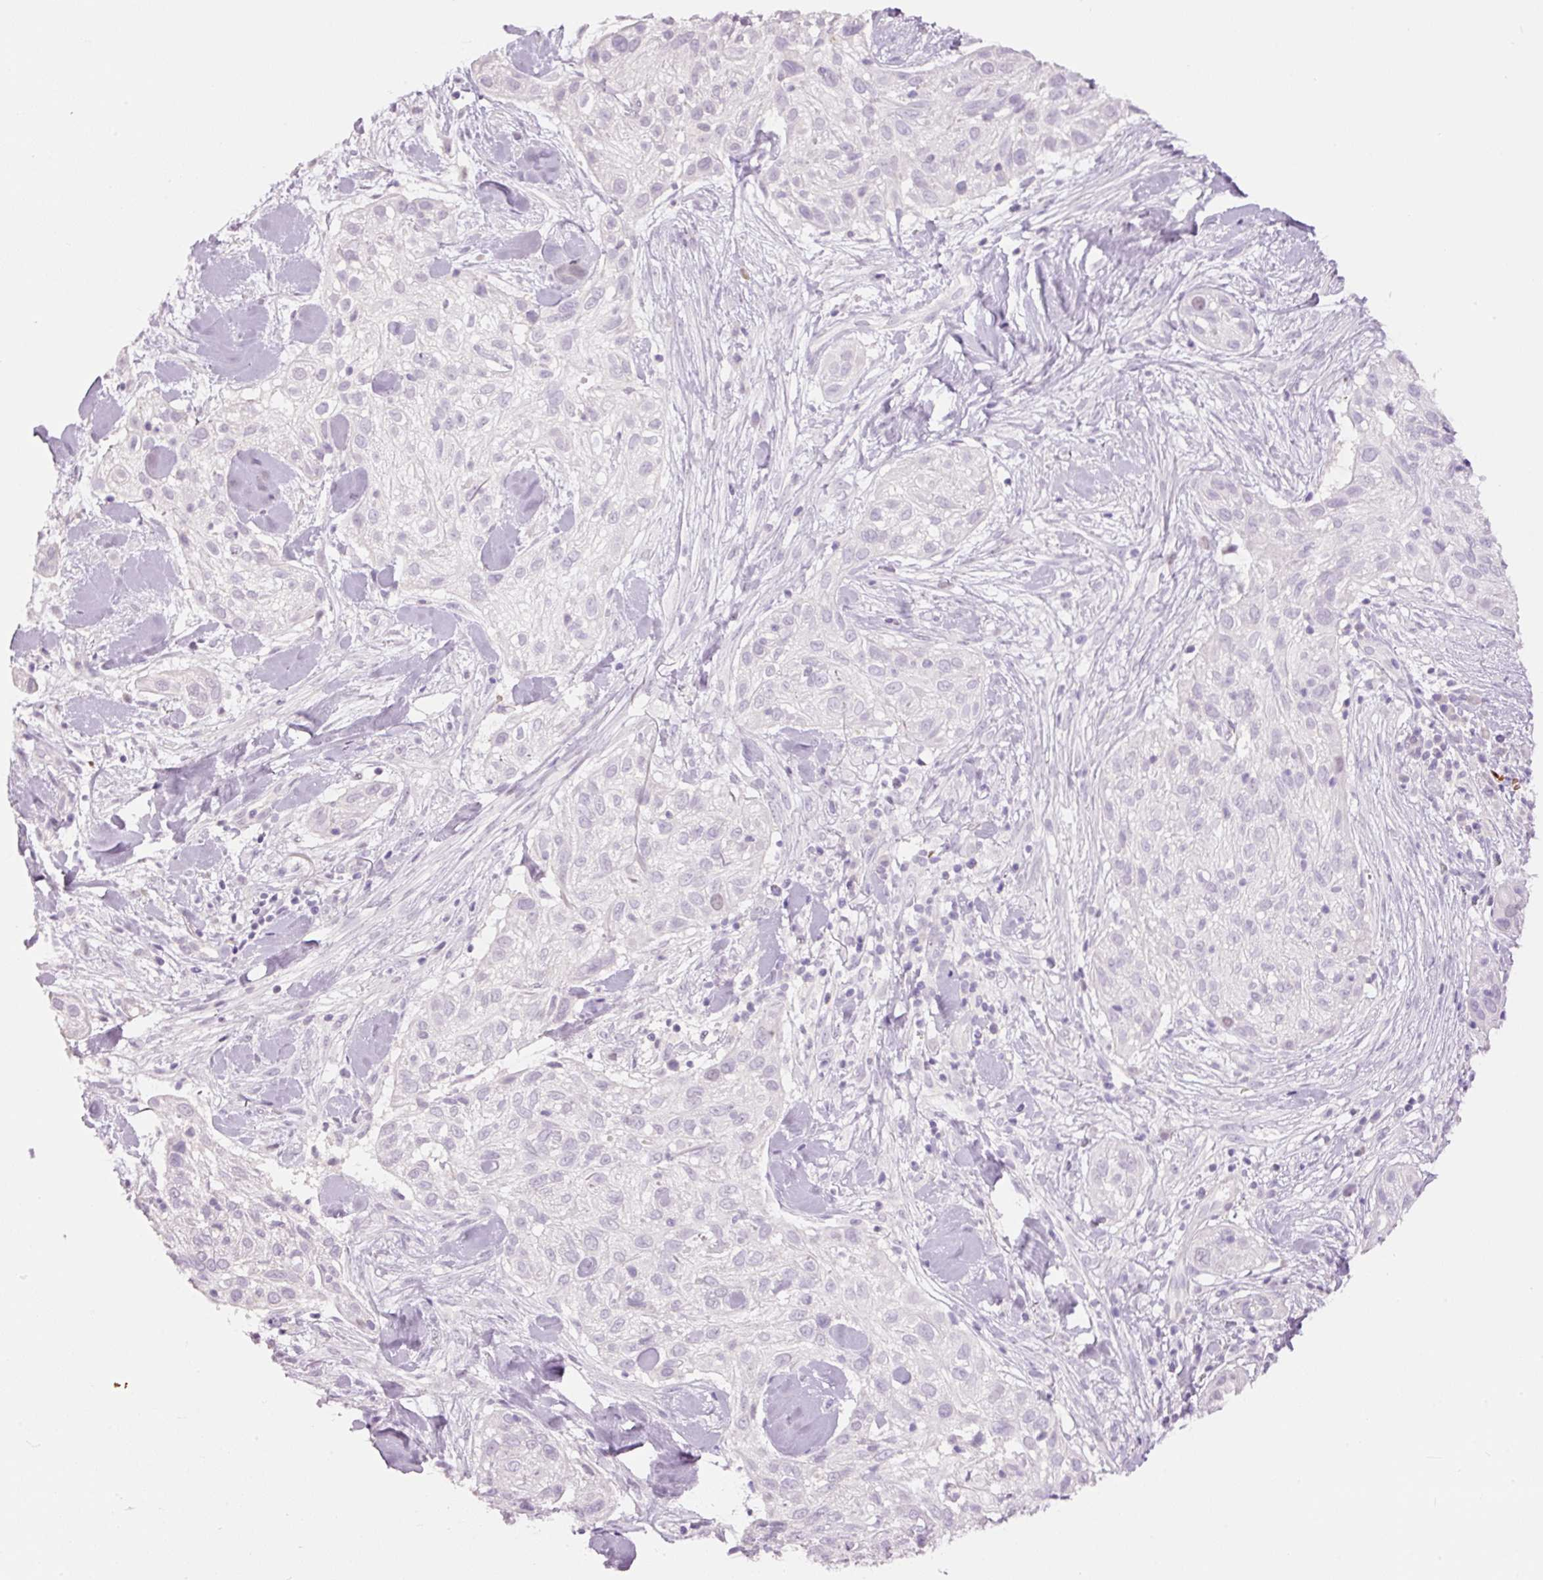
{"staining": {"intensity": "negative", "quantity": "none", "location": "none"}, "tissue": "skin cancer", "cell_type": "Tumor cells", "image_type": "cancer", "snomed": [{"axis": "morphology", "description": "Squamous cell carcinoma, NOS"}, {"axis": "topography", "description": "Skin"}], "caption": "IHC micrograph of neoplastic tissue: skin cancer (squamous cell carcinoma) stained with DAB reveals no significant protein expression in tumor cells.", "gene": "LY6G6D", "patient": {"sex": "male", "age": 82}}